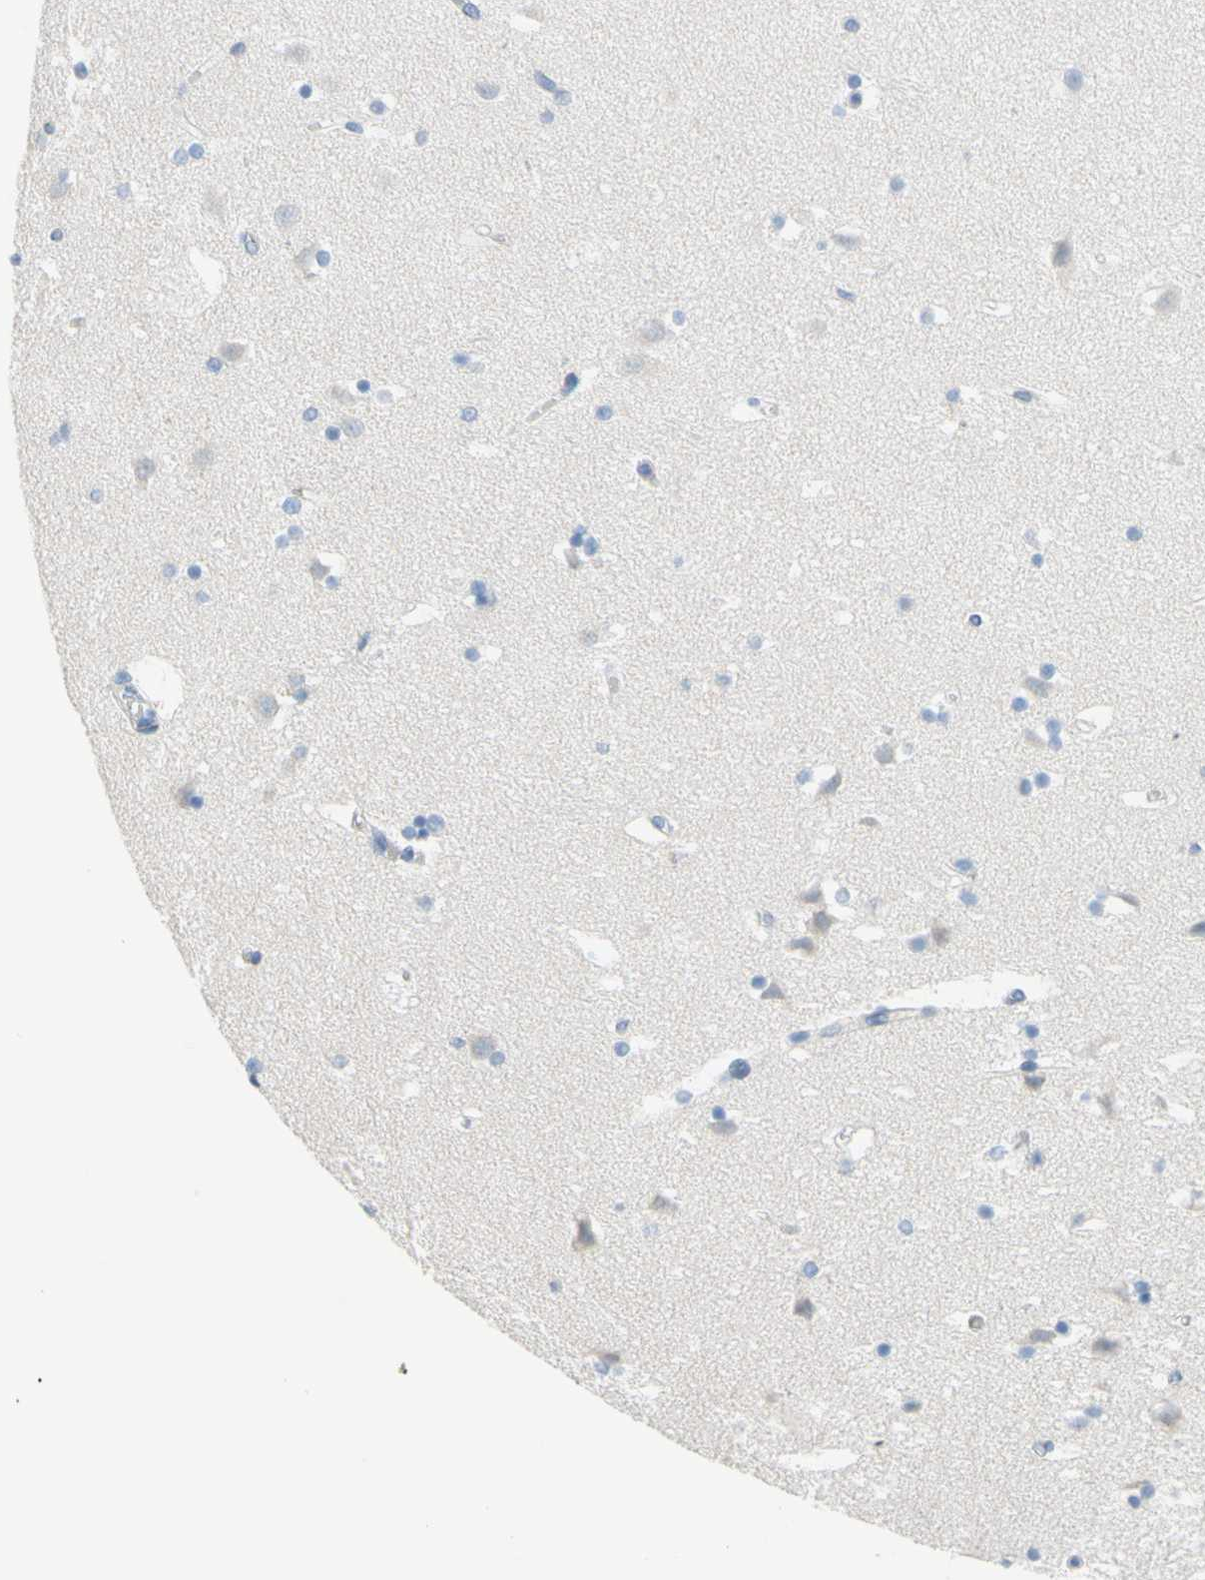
{"staining": {"intensity": "negative", "quantity": "none", "location": "none"}, "tissue": "caudate", "cell_type": "Glial cells", "image_type": "normal", "snomed": [{"axis": "morphology", "description": "Normal tissue, NOS"}, {"axis": "topography", "description": "Lateral ventricle wall"}], "caption": "A high-resolution image shows immunohistochemistry (IHC) staining of benign caudate, which reveals no significant expression in glial cells. (DAB (3,3'-diaminobenzidine) immunohistochemistry (IHC), high magnification).", "gene": "DCT", "patient": {"sex": "male", "age": 45}}